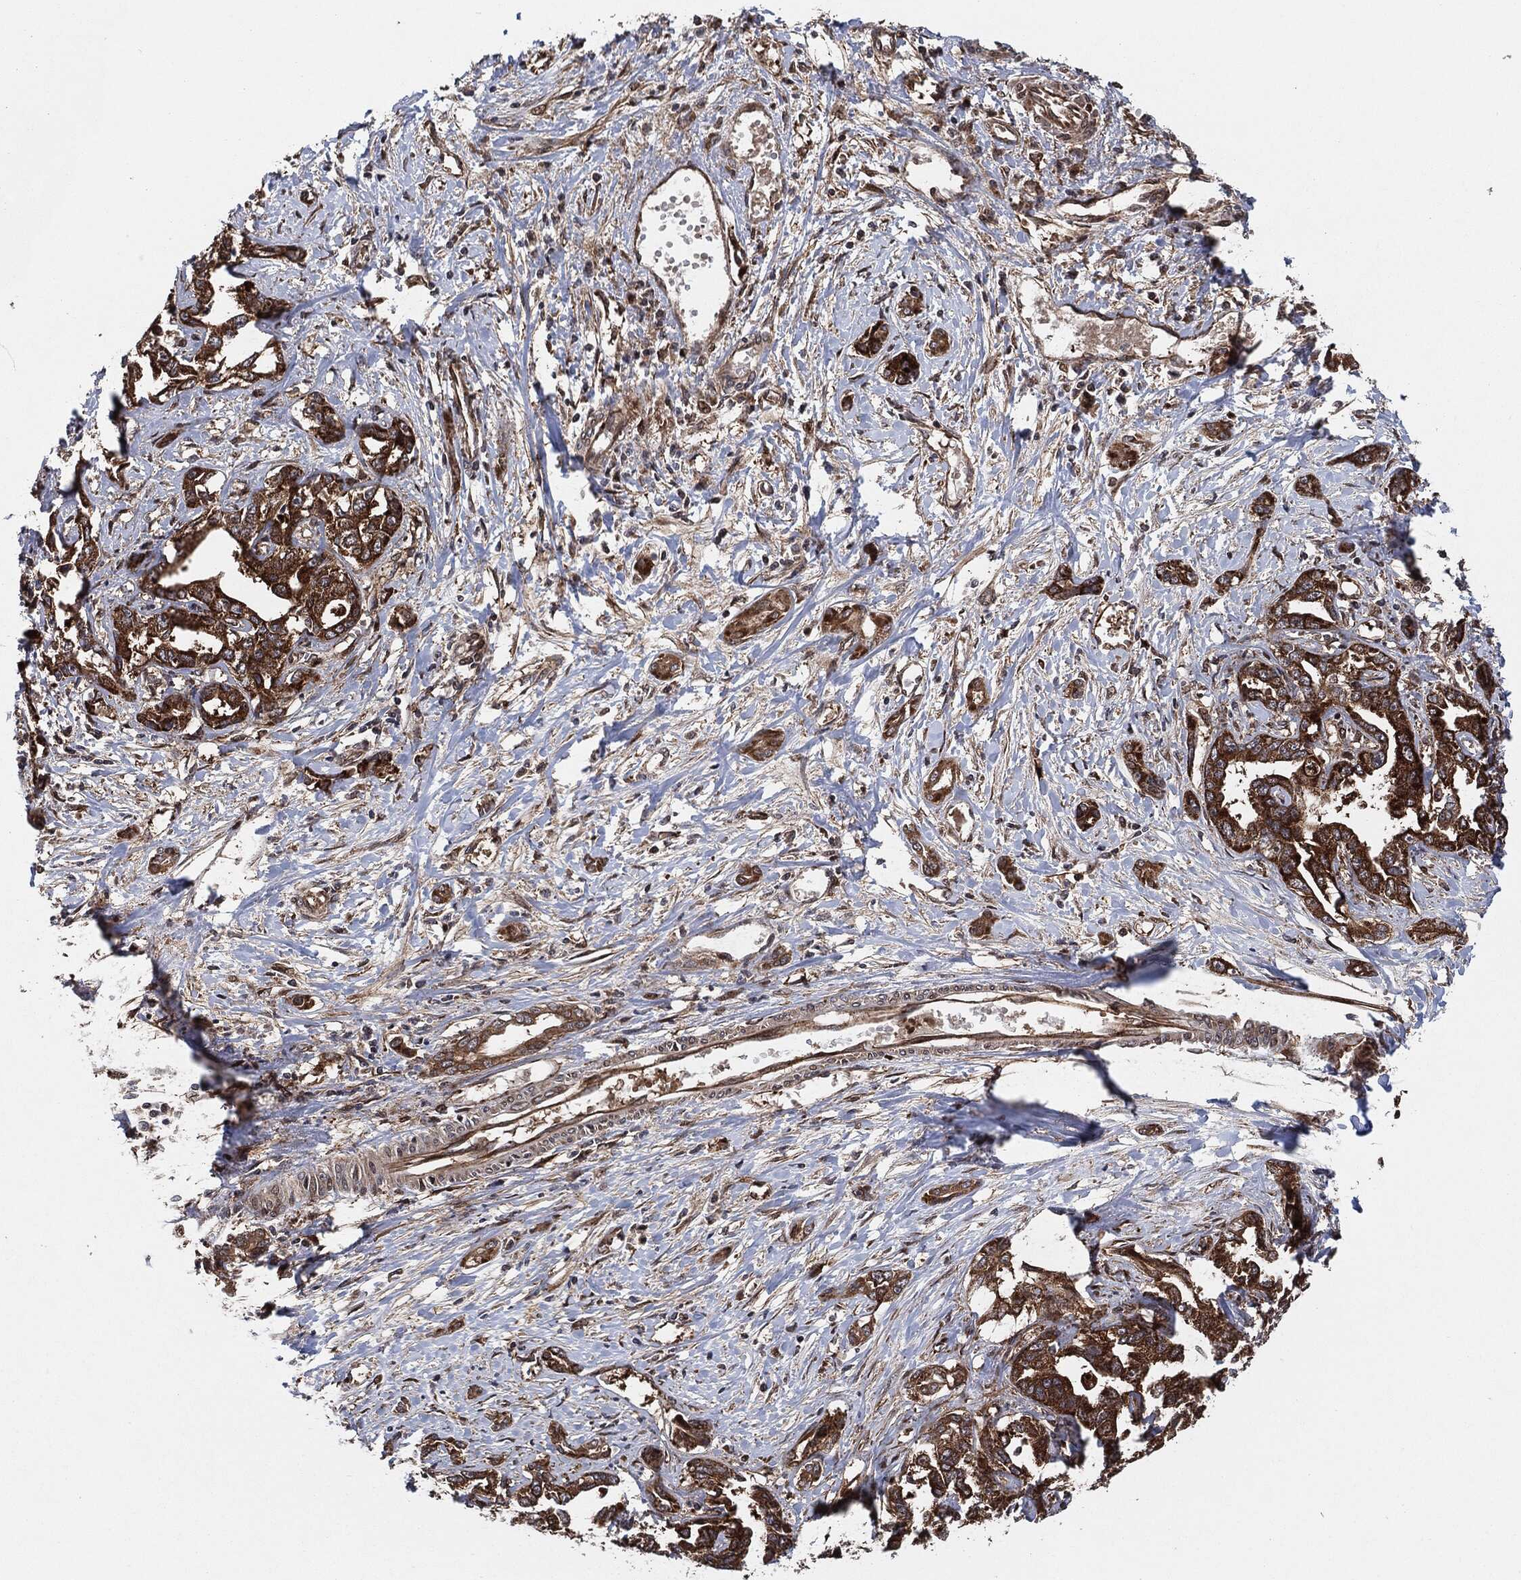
{"staining": {"intensity": "strong", "quantity": ">75%", "location": "cytoplasmic/membranous"}, "tissue": "liver cancer", "cell_type": "Tumor cells", "image_type": "cancer", "snomed": [{"axis": "morphology", "description": "Cholangiocarcinoma"}, {"axis": "topography", "description": "Liver"}], "caption": "DAB (3,3'-diaminobenzidine) immunohistochemical staining of human liver cancer (cholangiocarcinoma) reveals strong cytoplasmic/membranous protein expression in approximately >75% of tumor cells.", "gene": "BCAR1", "patient": {"sex": "male", "age": 59}}